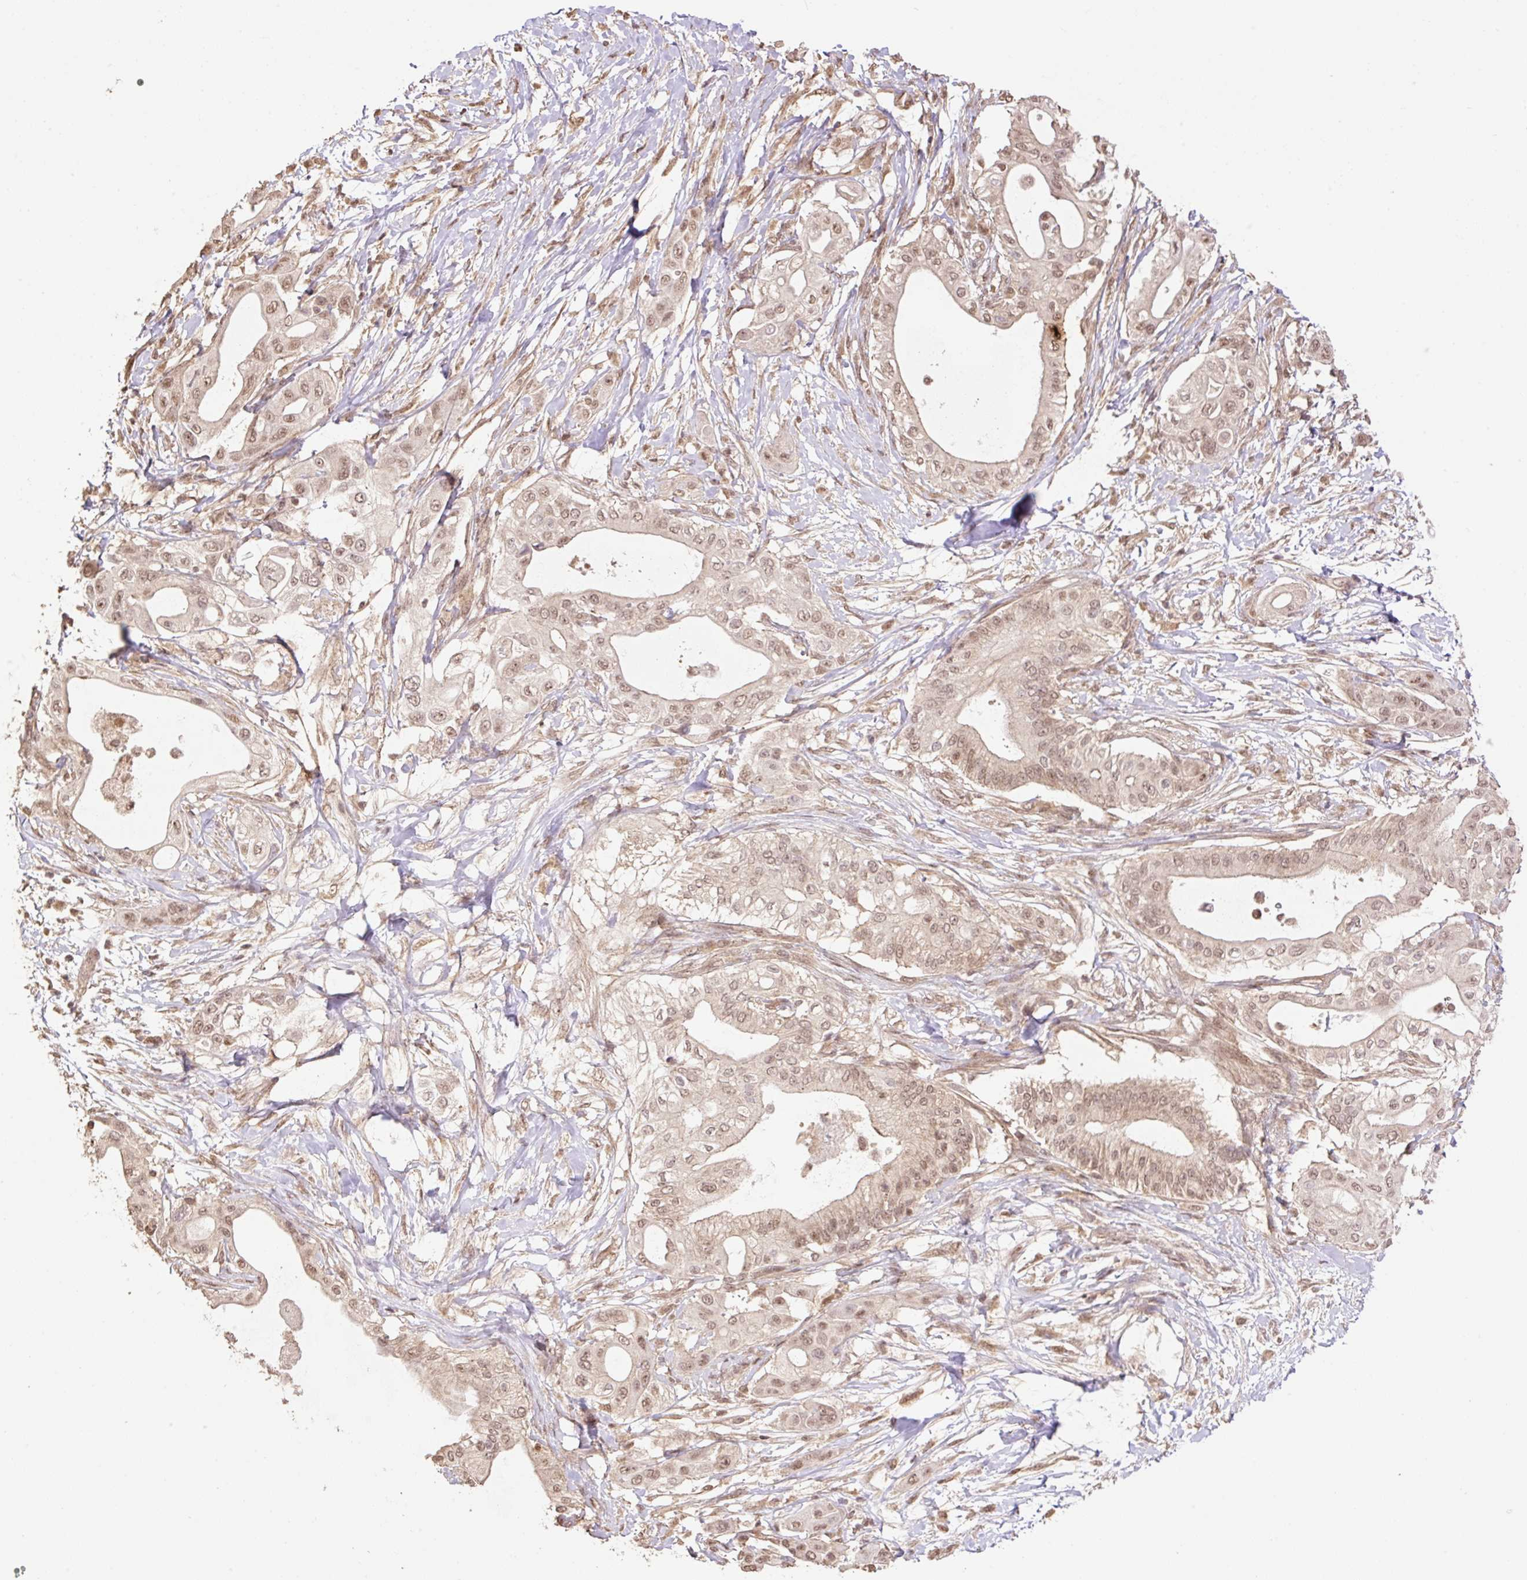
{"staining": {"intensity": "moderate", "quantity": ">75%", "location": "nuclear"}, "tissue": "pancreatic cancer", "cell_type": "Tumor cells", "image_type": "cancer", "snomed": [{"axis": "morphology", "description": "Adenocarcinoma, NOS"}, {"axis": "topography", "description": "Pancreas"}], "caption": "An immunohistochemistry (IHC) photomicrograph of tumor tissue is shown. Protein staining in brown labels moderate nuclear positivity in pancreatic adenocarcinoma within tumor cells.", "gene": "VPS25", "patient": {"sex": "male", "age": 68}}